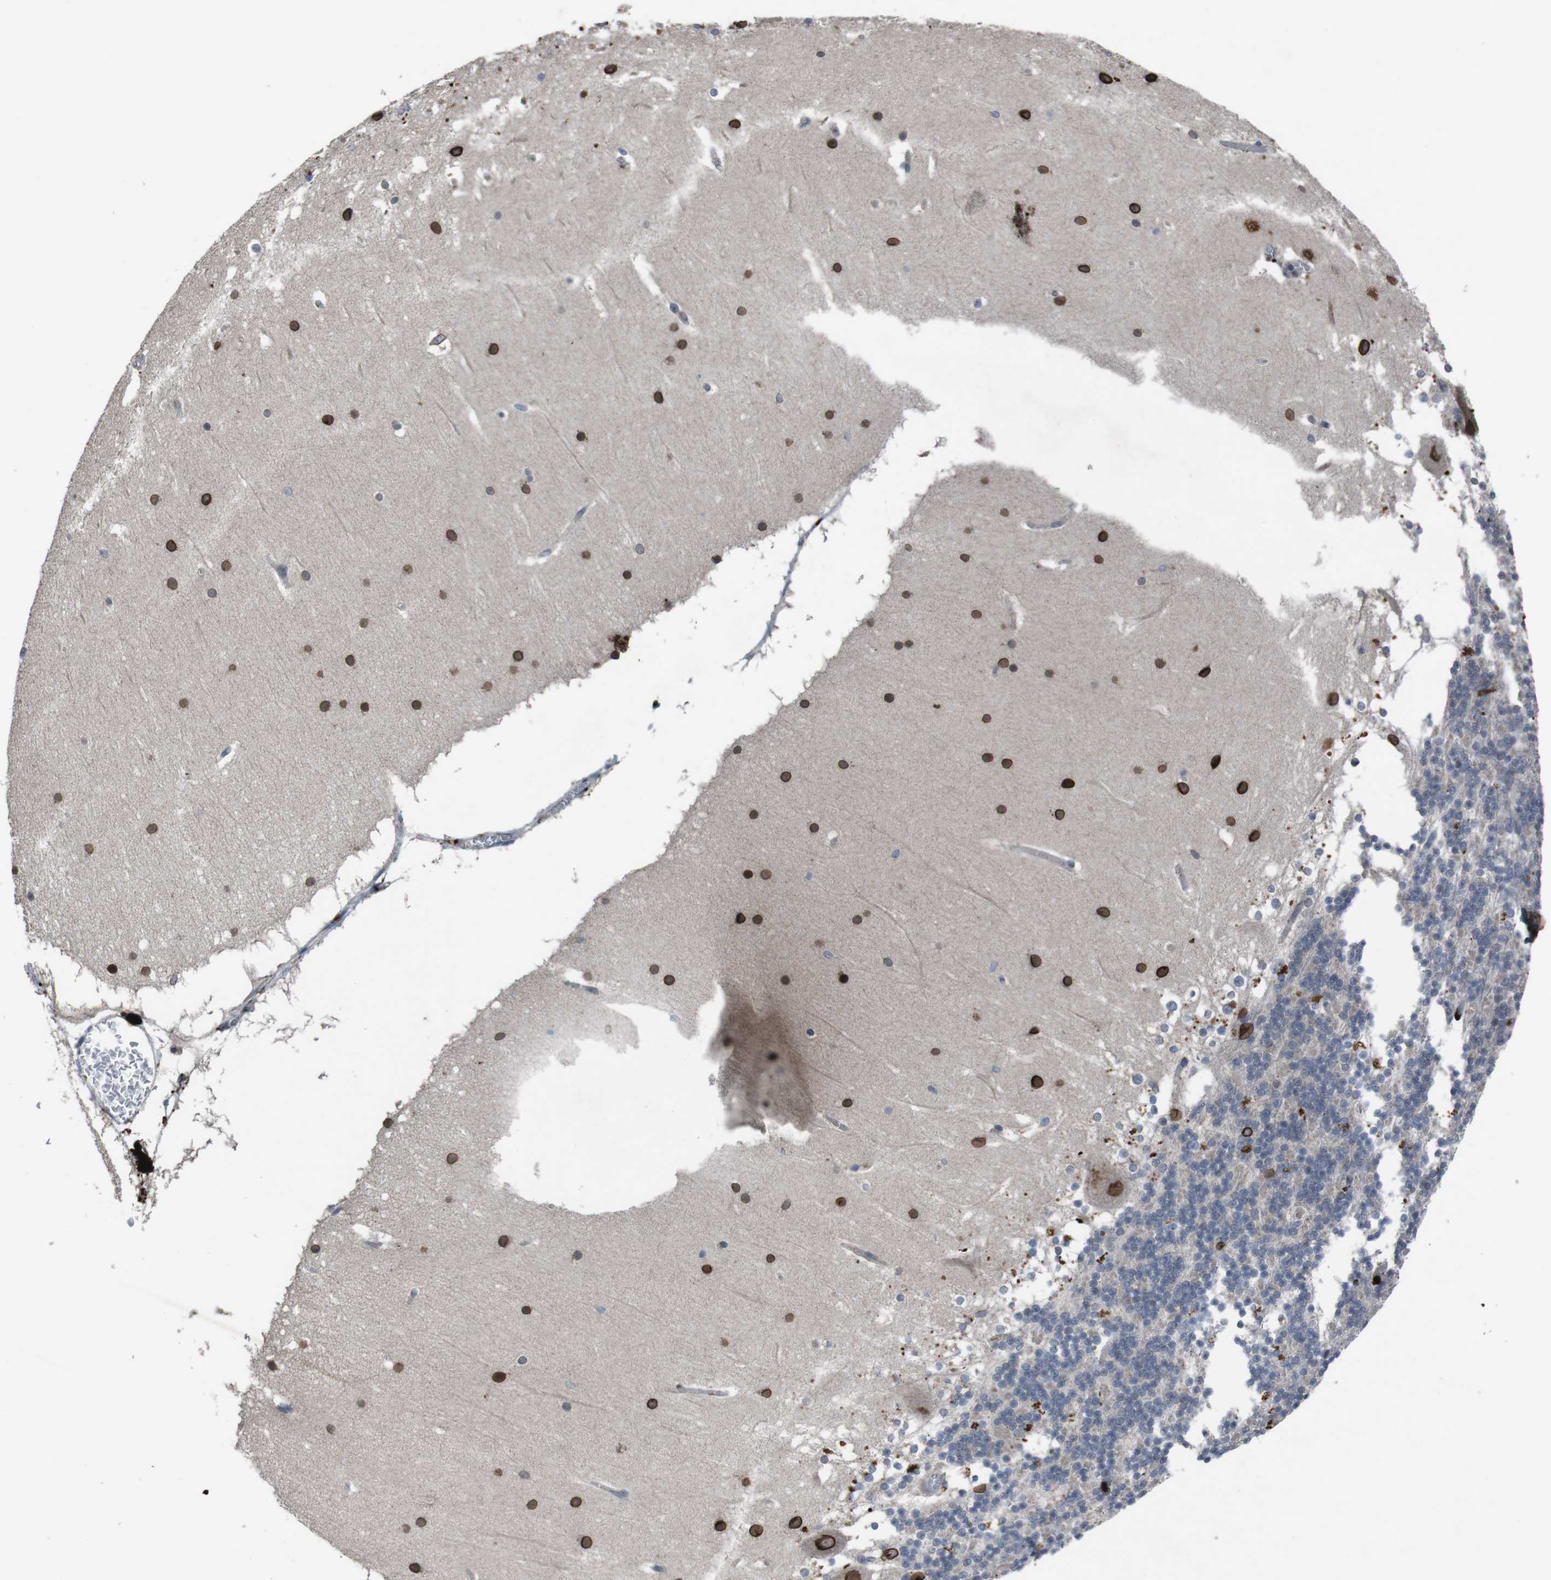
{"staining": {"intensity": "negative", "quantity": "none", "location": "none"}, "tissue": "cerebellum", "cell_type": "Cells in granular layer", "image_type": "normal", "snomed": [{"axis": "morphology", "description": "Normal tissue, NOS"}, {"axis": "topography", "description": "Cerebellum"}], "caption": "The micrograph shows no staining of cells in granular layer in unremarkable cerebellum. (Stains: DAB immunohistochemistry with hematoxylin counter stain, Microscopy: brightfield microscopy at high magnification).", "gene": "EFNA5", "patient": {"sex": "female", "age": 19}}